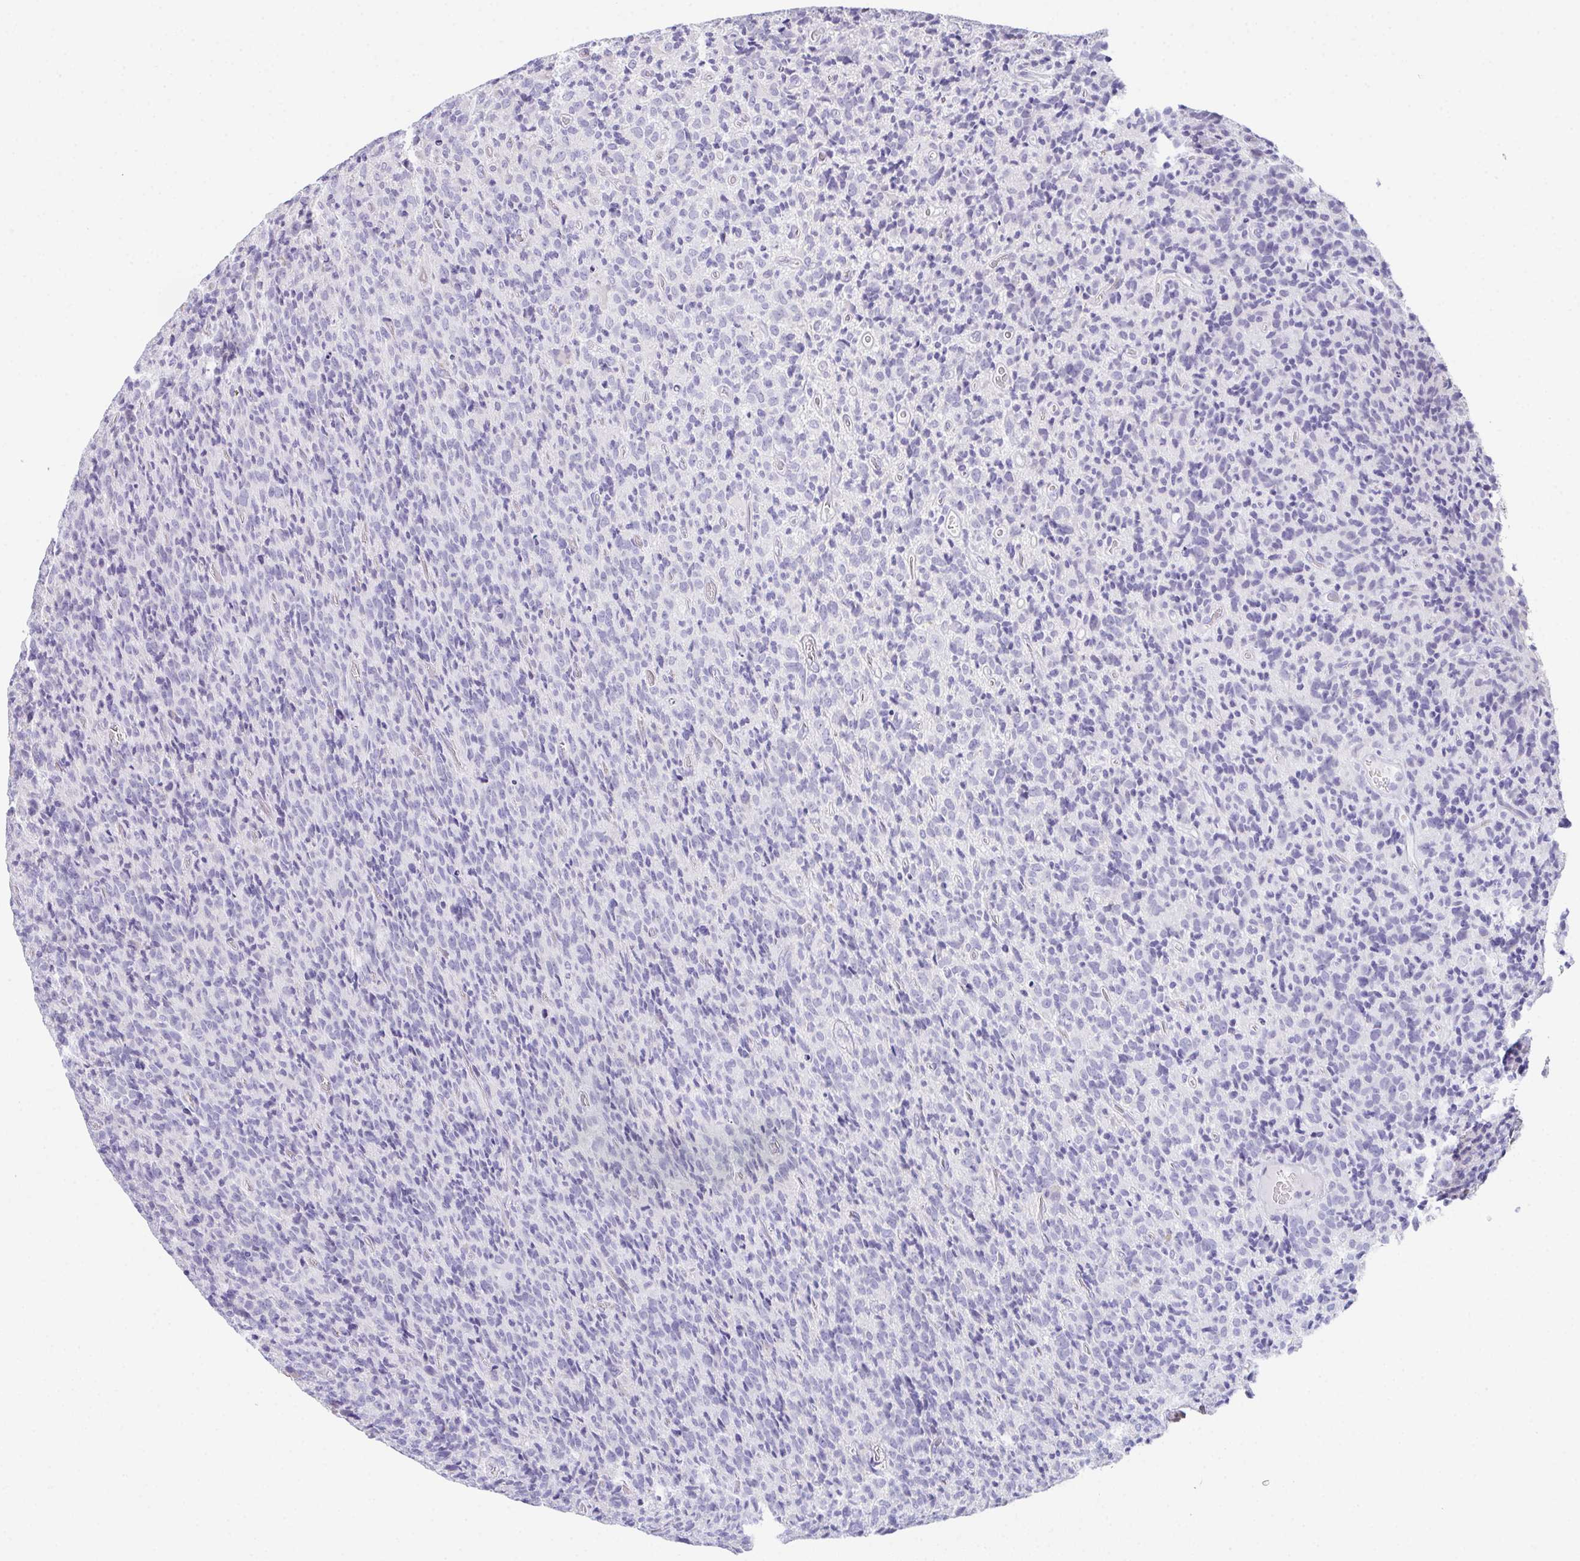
{"staining": {"intensity": "negative", "quantity": "none", "location": "none"}, "tissue": "glioma", "cell_type": "Tumor cells", "image_type": "cancer", "snomed": [{"axis": "morphology", "description": "Glioma, malignant, High grade"}, {"axis": "topography", "description": "Brain"}], "caption": "Immunohistochemical staining of human malignant glioma (high-grade) reveals no significant positivity in tumor cells. (DAB IHC visualized using brightfield microscopy, high magnification).", "gene": "TEX19", "patient": {"sex": "male", "age": 76}}